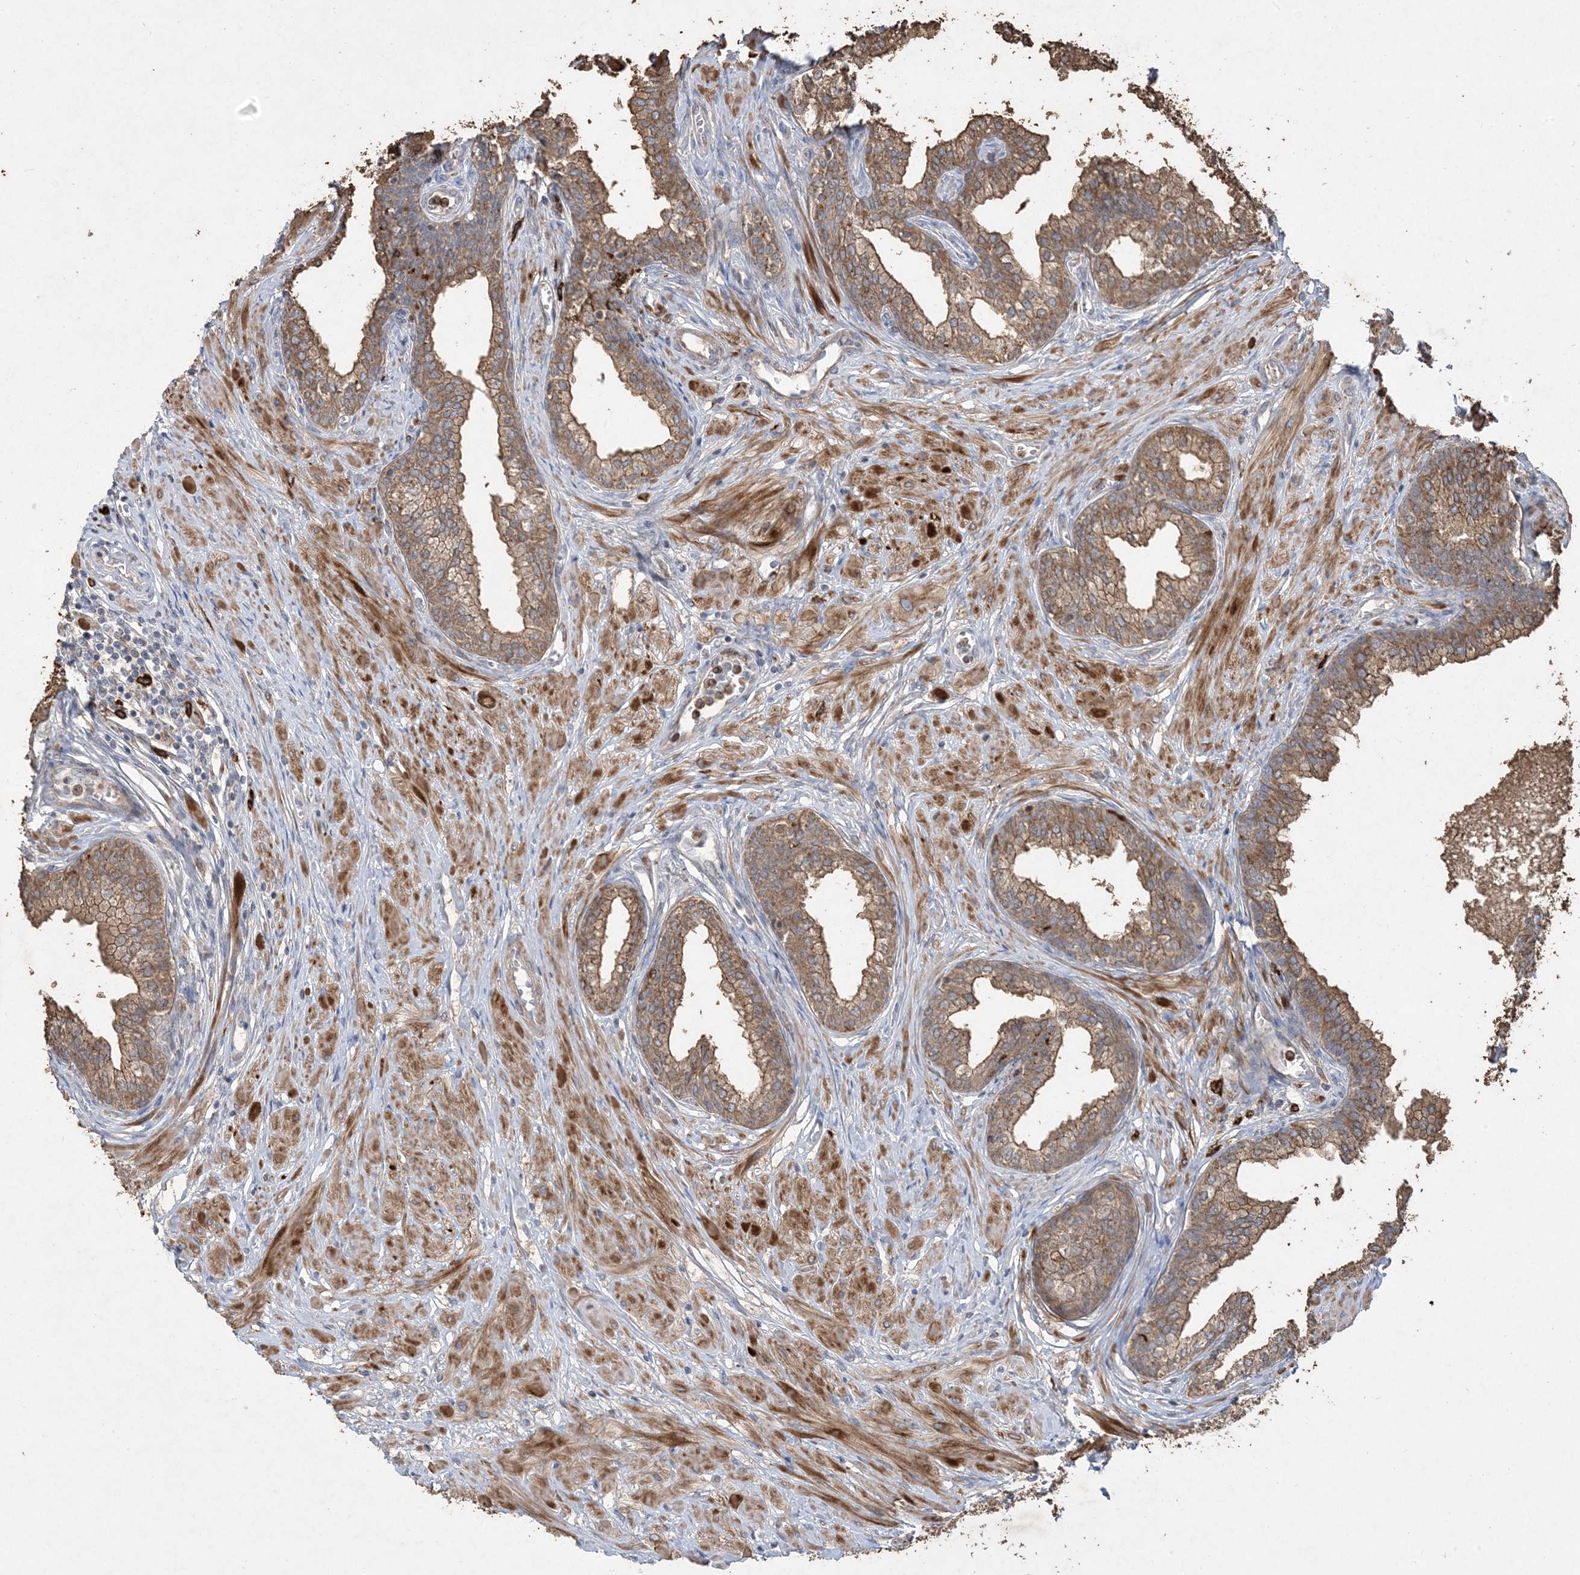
{"staining": {"intensity": "moderate", "quantity": ">75%", "location": "cytoplasmic/membranous"}, "tissue": "prostate", "cell_type": "Glandular cells", "image_type": "normal", "snomed": [{"axis": "morphology", "description": "Normal tissue, NOS"}, {"axis": "morphology", "description": "Urothelial carcinoma, Low grade"}, {"axis": "topography", "description": "Urinary bladder"}, {"axis": "topography", "description": "Prostate"}], "caption": "Benign prostate was stained to show a protein in brown. There is medium levels of moderate cytoplasmic/membranous expression in approximately >75% of glandular cells.", "gene": "MASP2", "patient": {"sex": "male", "age": 60}}